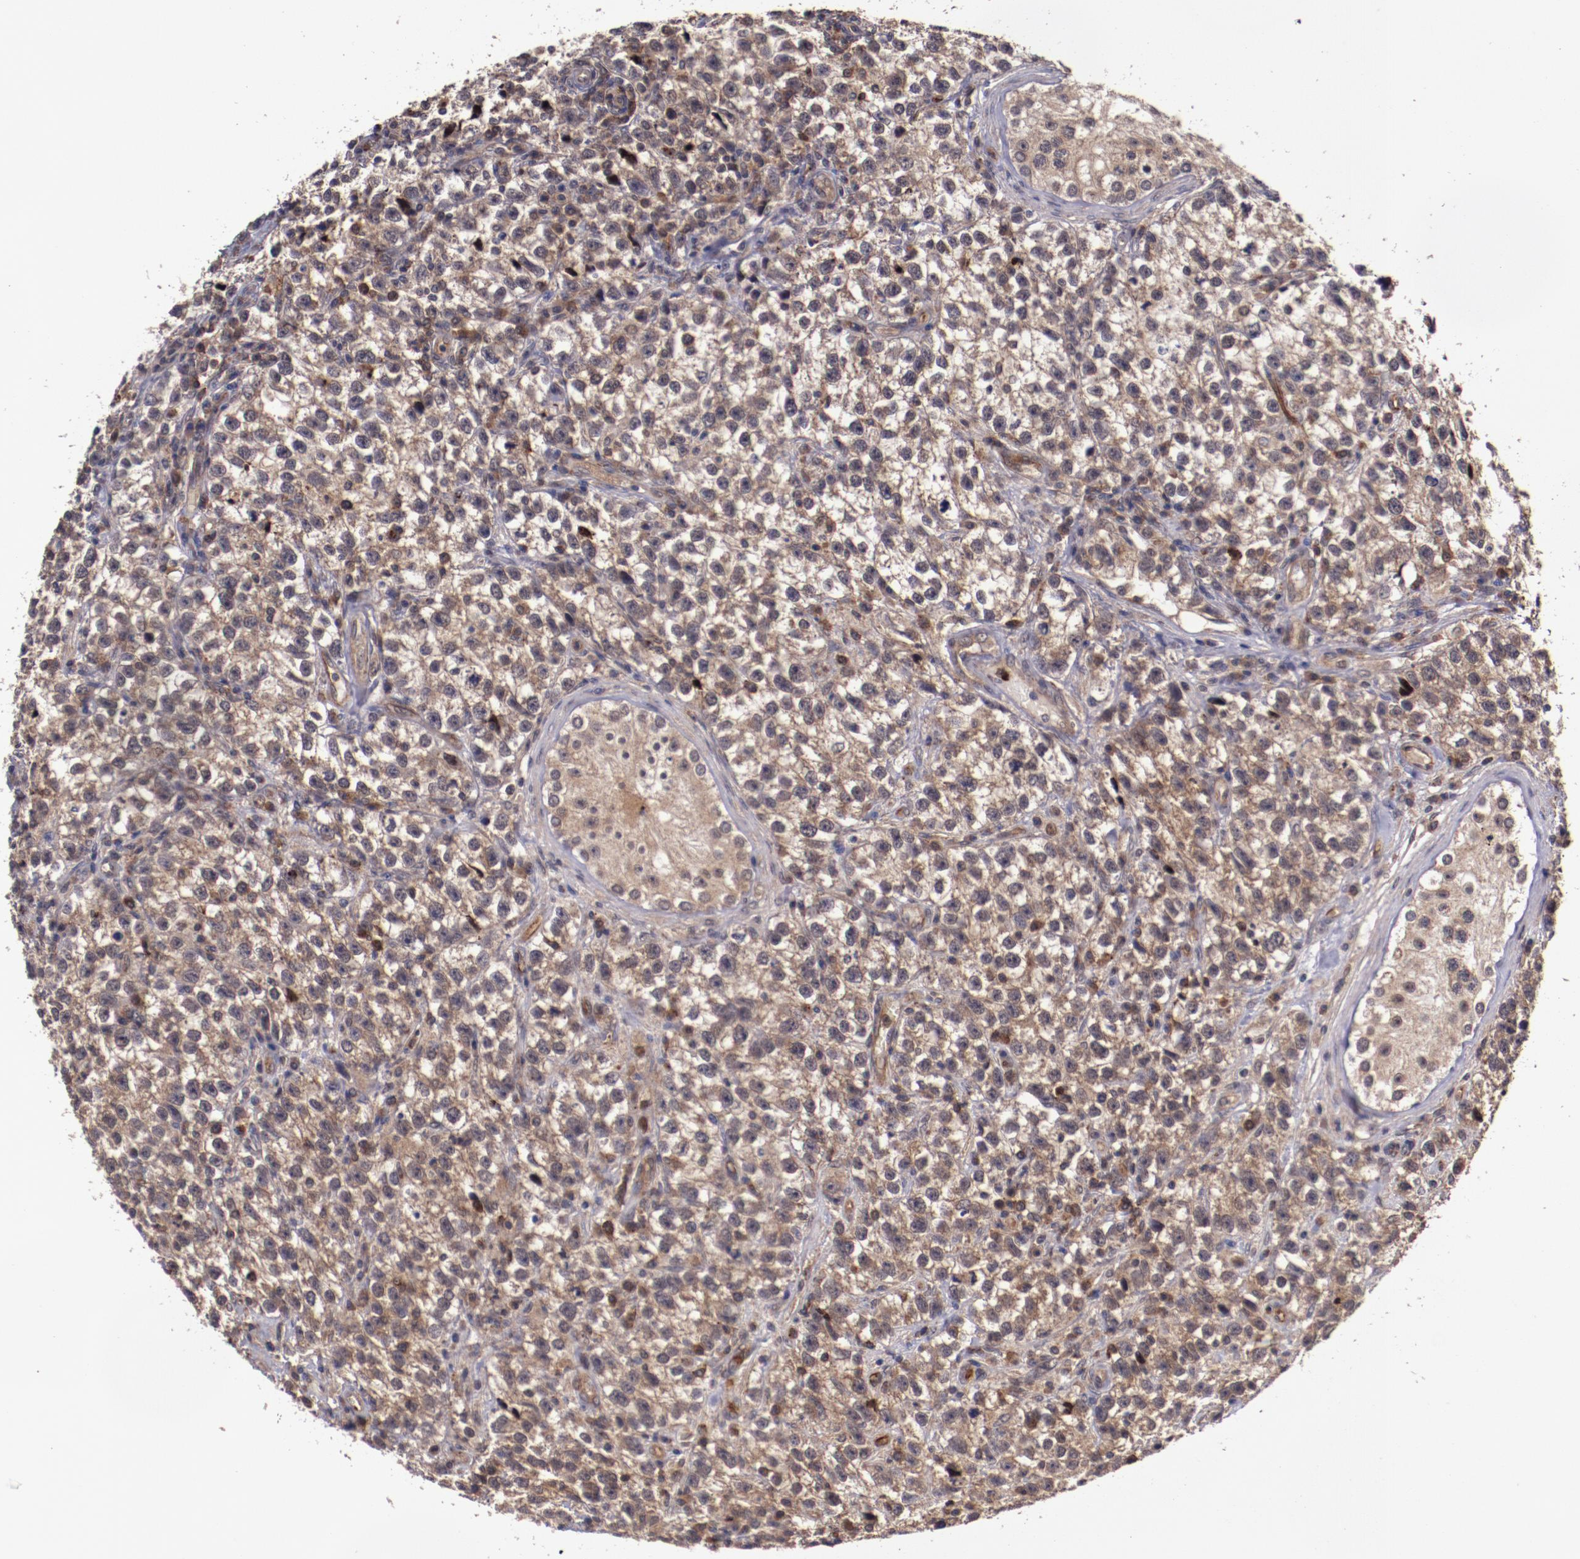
{"staining": {"intensity": "moderate", "quantity": ">75%", "location": "cytoplasmic/membranous"}, "tissue": "testis cancer", "cell_type": "Tumor cells", "image_type": "cancer", "snomed": [{"axis": "morphology", "description": "Seminoma, NOS"}, {"axis": "topography", "description": "Testis"}], "caption": "Immunohistochemistry histopathology image of neoplastic tissue: human seminoma (testis) stained using immunohistochemistry (IHC) shows medium levels of moderate protein expression localized specifically in the cytoplasmic/membranous of tumor cells, appearing as a cytoplasmic/membranous brown color.", "gene": "FTSJ1", "patient": {"sex": "male", "age": 38}}